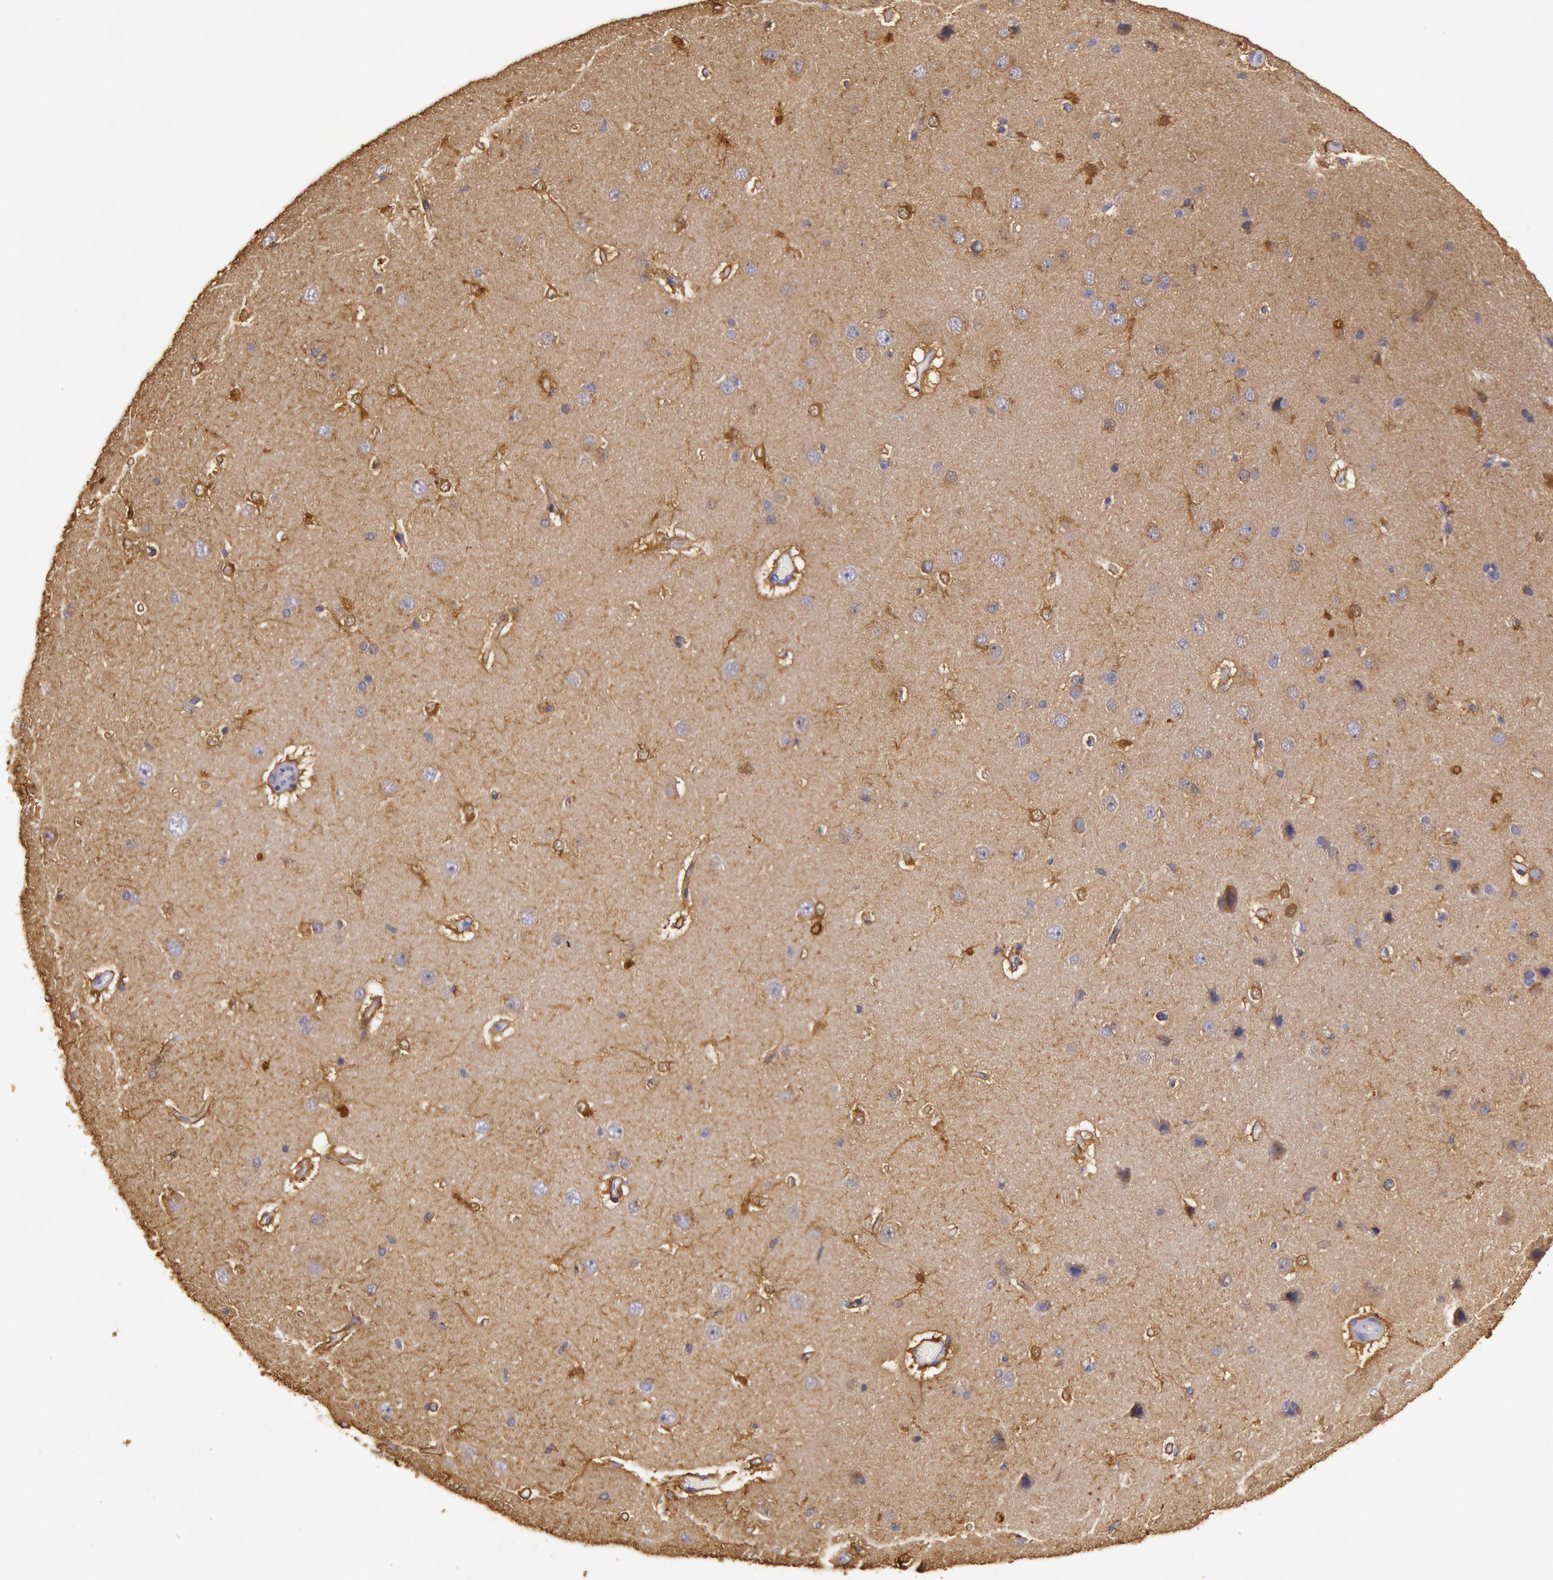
{"staining": {"intensity": "moderate", "quantity": ">75%", "location": "cytoplasmic/membranous"}, "tissue": "cerebral cortex", "cell_type": "Endothelial cells", "image_type": "normal", "snomed": [{"axis": "morphology", "description": "Normal tissue, NOS"}, {"axis": "topography", "description": "Cerebral cortex"}], "caption": "Immunohistochemical staining of unremarkable human cerebral cortex reveals moderate cytoplasmic/membranous protein positivity in approximately >75% of endothelial cells. (Brightfield microscopy of DAB IHC at high magnification).", "gene": "CKB", "patient": {"sex": "female", "age": 45}}